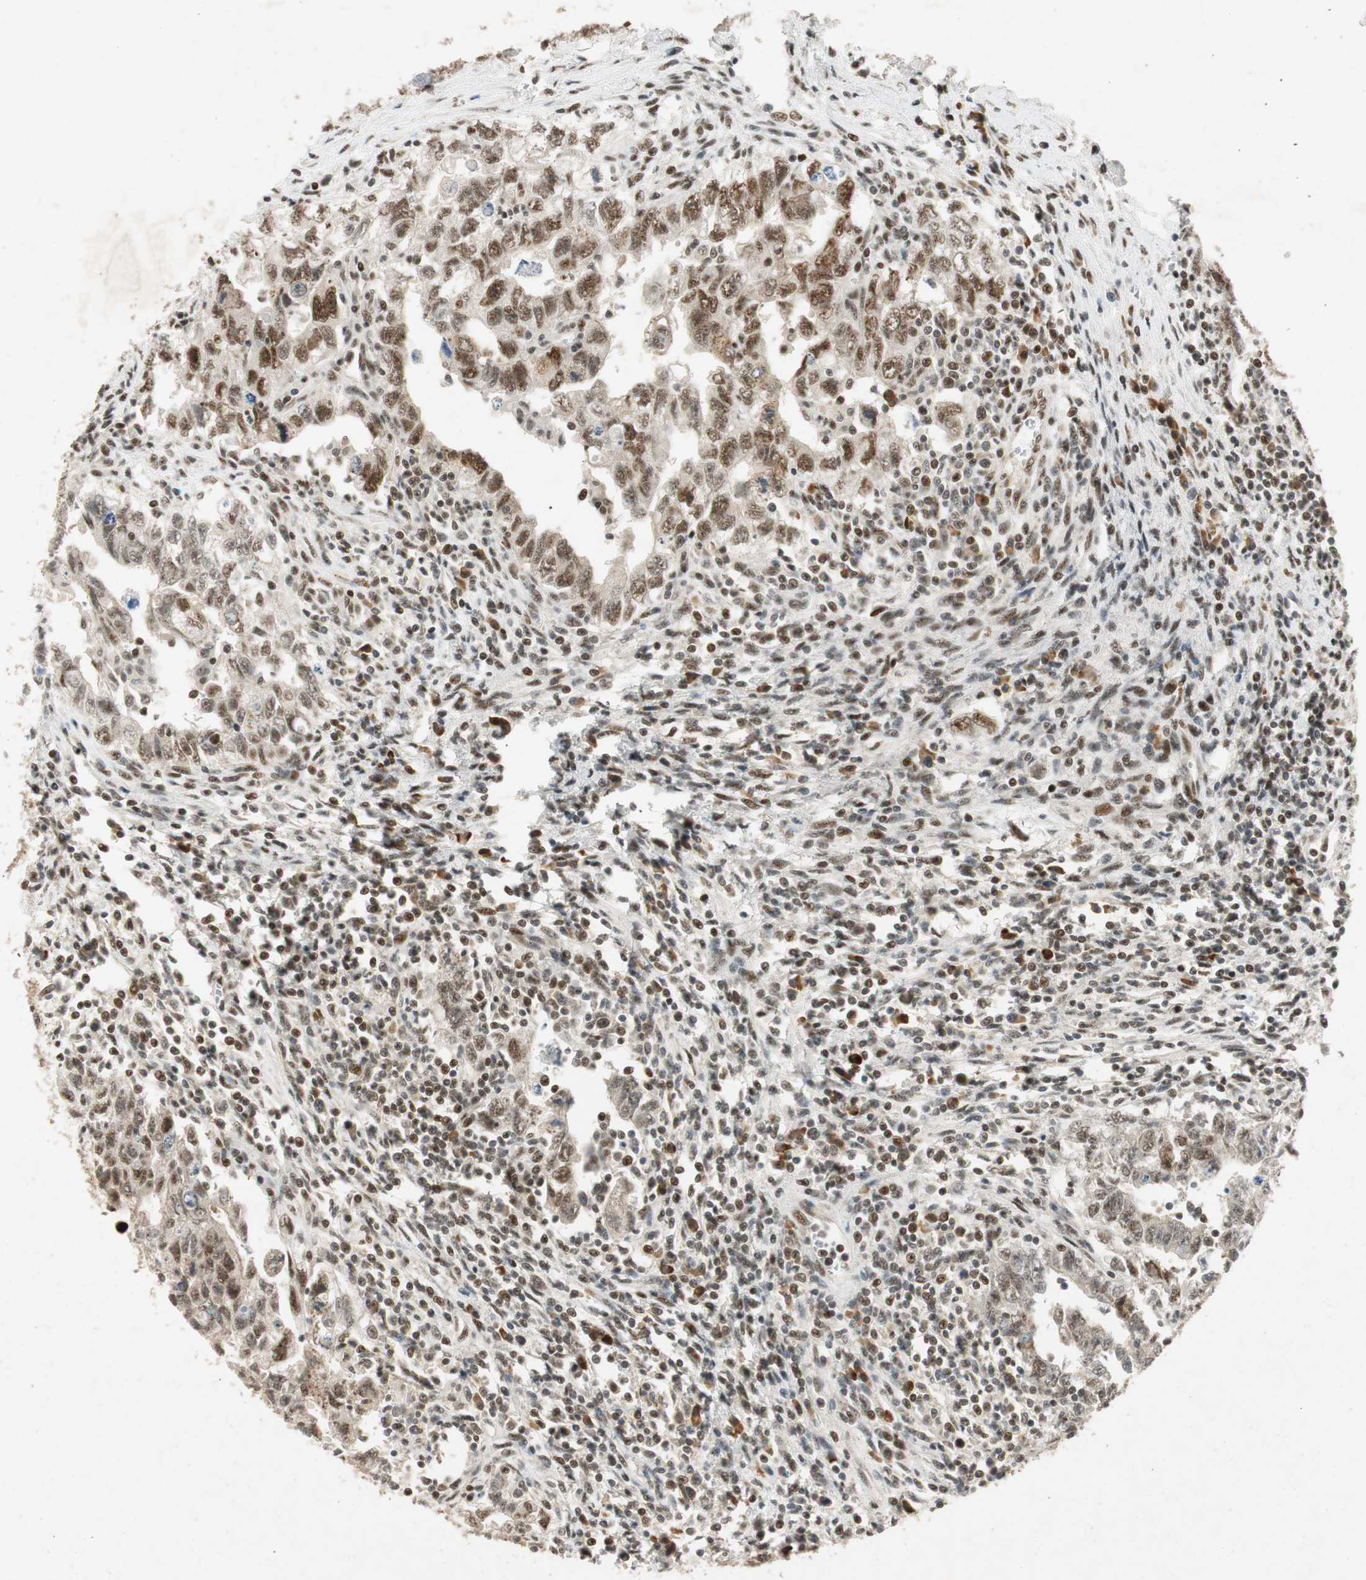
{"staining": {"intensity": "moderate", "quantity": "25%-75%", "location": "nuclear"}, "tissue": "testis cancer", "cell_type": "Tumor cells", "image_type": "cancer", "snomed": [{"axis": "morphology", "description": "Carcinoma, Embryonal, NOS"}, {"axis": "topography", "description": "Testis"}], "caption": "Protein expression by immunohistochemistry exhibits moderate nuclear staining in about 25%-75% of tumor cells in testis cancer. The staining is performed using DAB (3,3'-diaminobenzidine) brown chromogen to label protein expression. The nuclei are counter-stained blue using hematoxylin.", "gene": "NCBP3", "patient": {"sex": "male", "age": 28}}